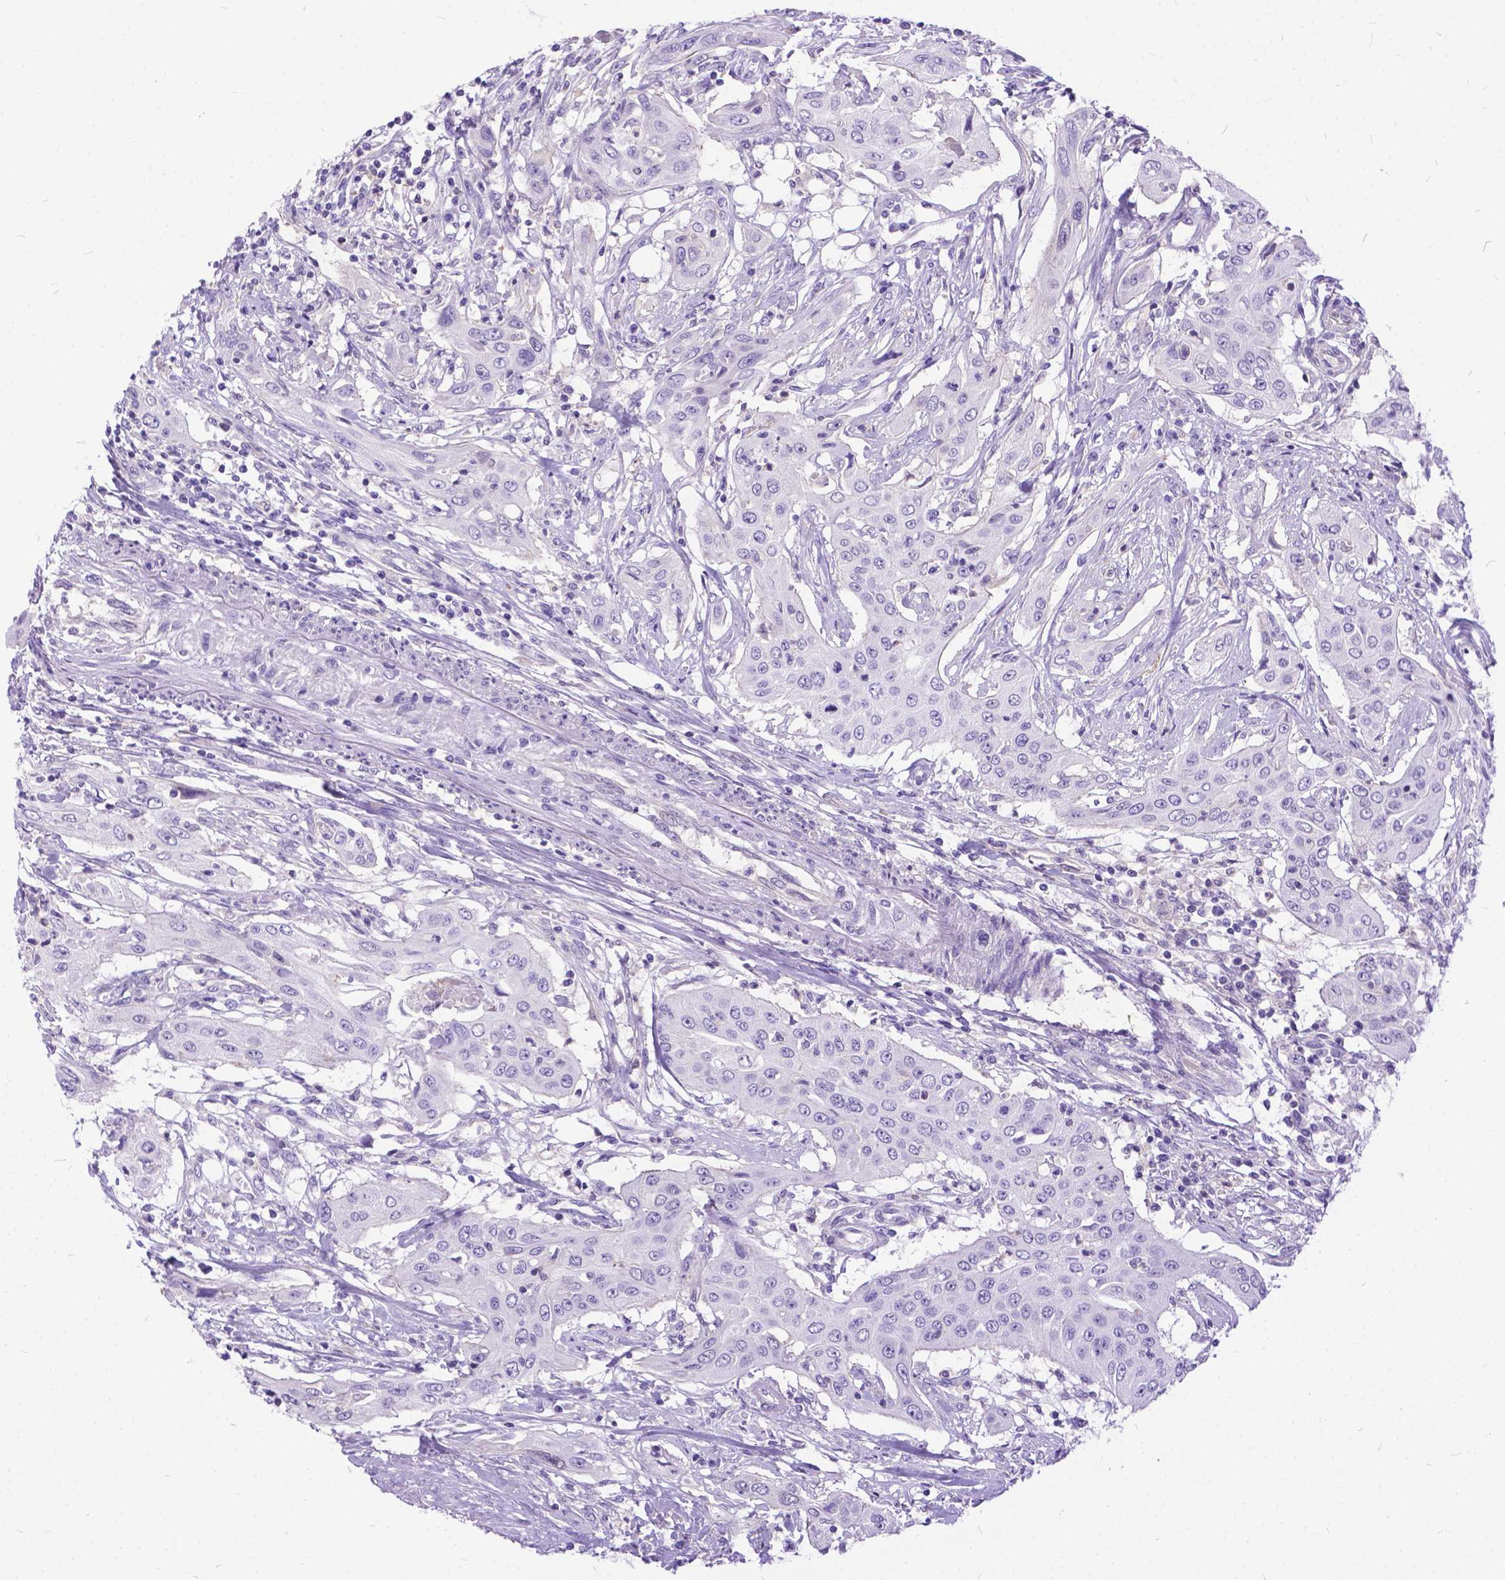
{"staining": {"intensity": "negative", "quantity": "none", "location": "none"}, "tissue": "urothelial cancer", "cell_type": "Tumor cells", "image_type": "cancer", "snomed": [{"axis": "morphology", "description": "Urothelial carcinoma, High grade"}, {"axis": "topography", "description": "Urinary bladder"}], "caption": "Tumor cells are negative for protein expression in human urothelial cancer. The staining was performed using DAB to visualize the protein expression in brown, while the nuclei were stained in blue with hematoxylin (Magnification: 20x).", "gene": "TMEM169", "patient": {"sex": "male", "age": 82}}